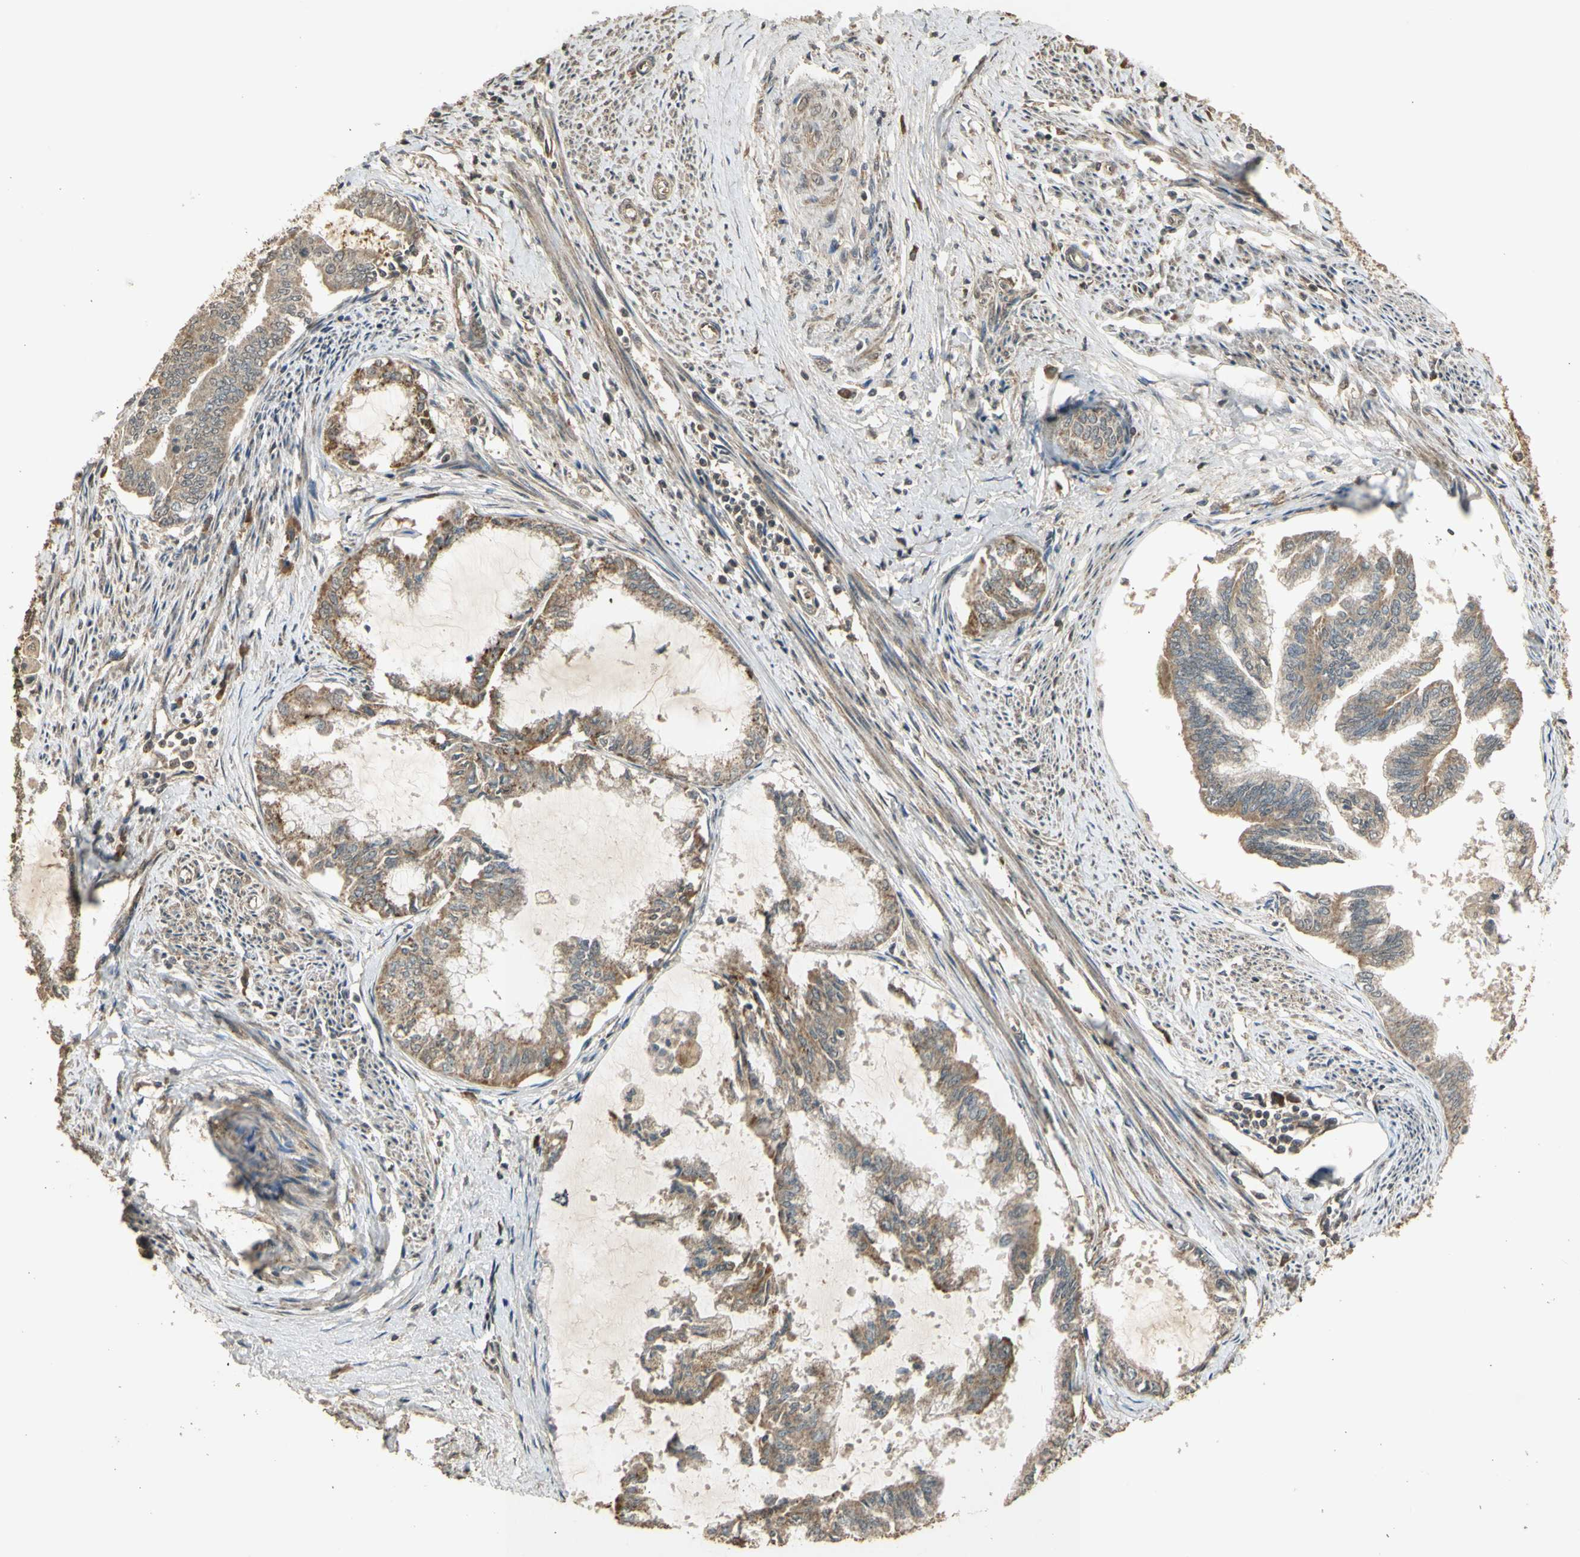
{"staining": {"intensity": "moderate", "quantity": "25%-75%", "location": "cytoplasmic/membranous"}, "tissue": "endometrial cancer", "cell_type": "Tumor cells", "image_type": "cancer", "snomed": [{"axis": "morphology", "description": "Adenocarcinoma, NOS"}, {"axis": "topography", "description": "Endometrium"}], "caption": "Endometrial cancer (adenocarcinoma) stained for a protein shows moderate cytoplasmic/membranous positivity in tumor cells.", "gene": "GMEB2", "patient": {"sex": "female", "age": 86}}